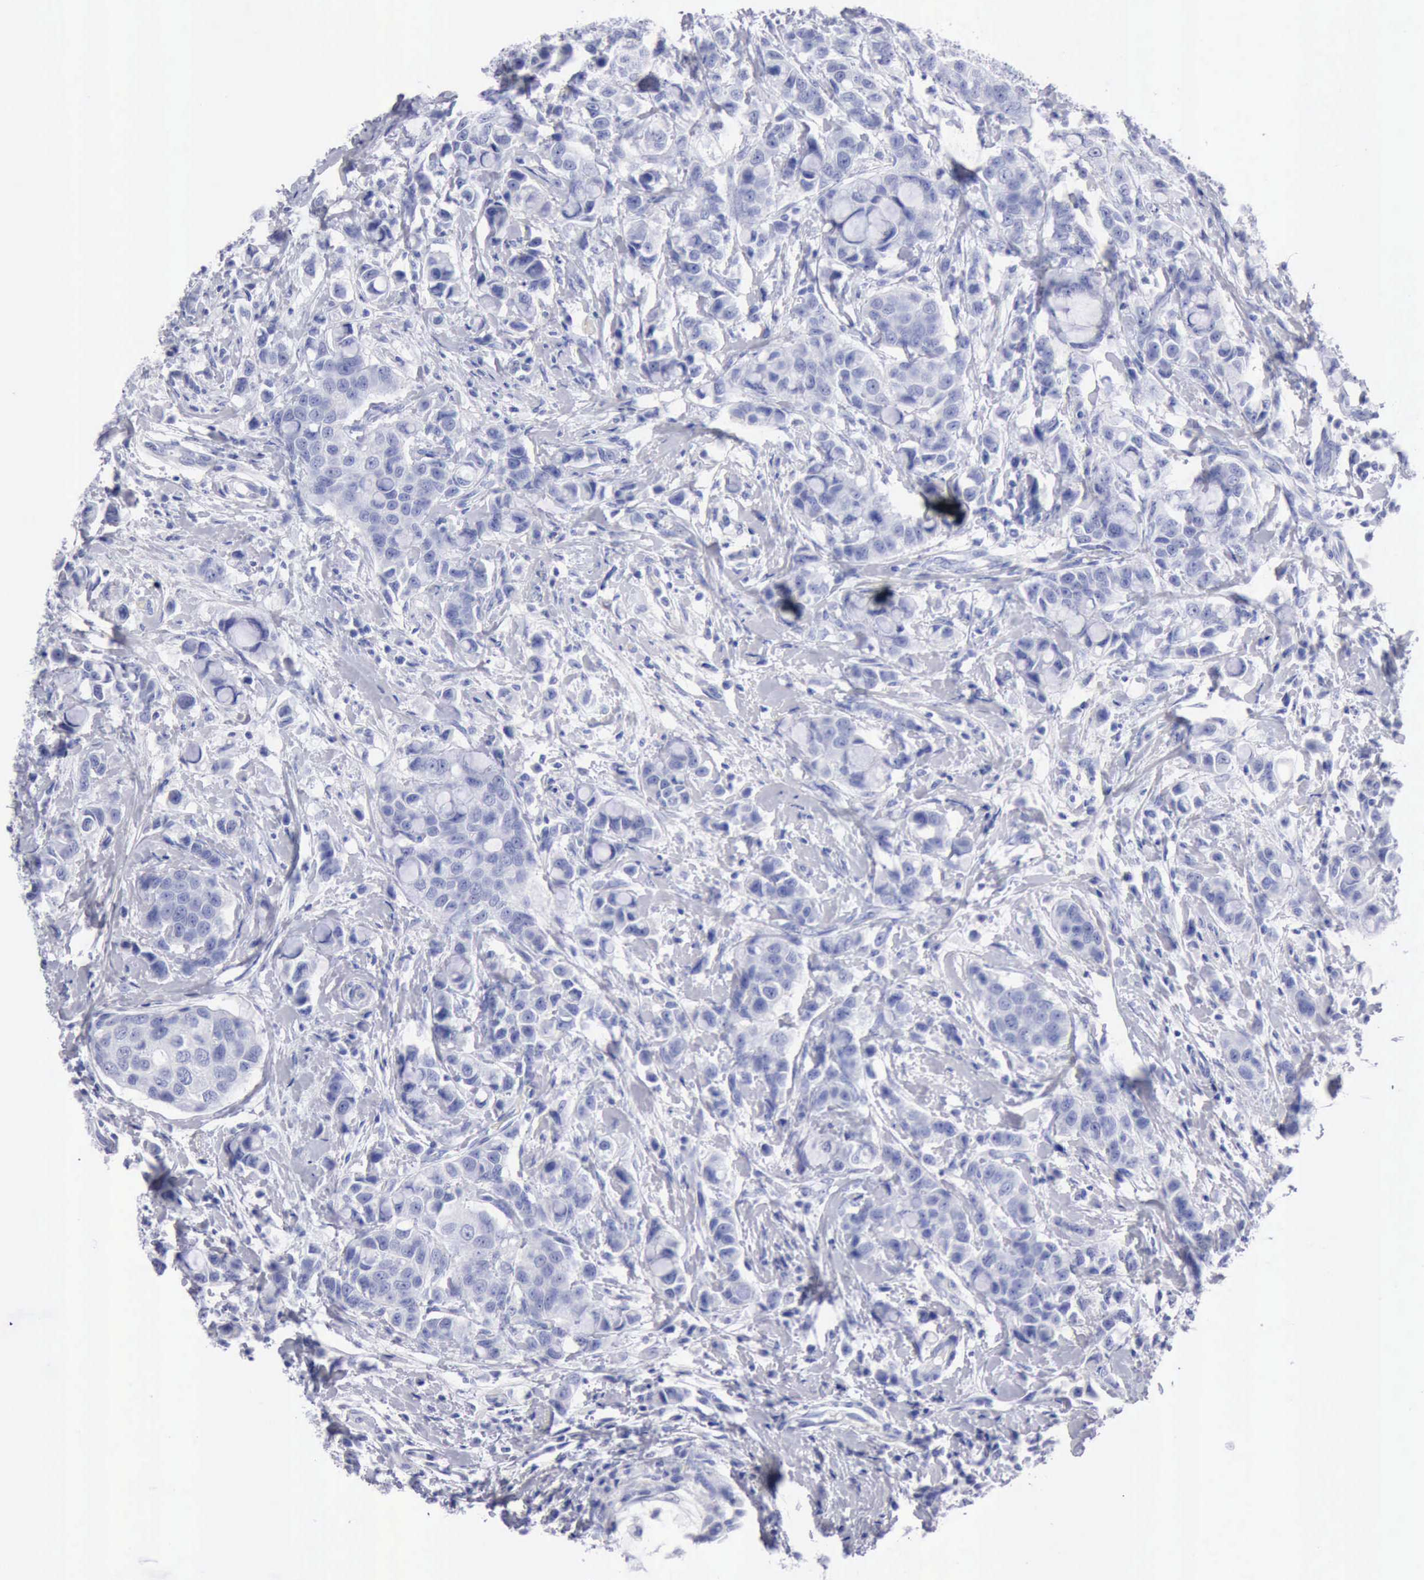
{"staining": {"intensity": "negative", "quantity": "none", "location": "none"}, "tissue": "breast cancer", "cell_type": "Tumor cells", "image_type": "cancer", "snomed": [{"axis": "morphology", "description": "Duct carcinoma"}, {"axis": "topography", "description": "Breast"}], "caption": "The micrograph shows no significant positivity in tumor cells of breast cancer (invasive ductal carcinoma).", "gene": "CYP19A1", "patient": {"sex": "female", "age": 27}}